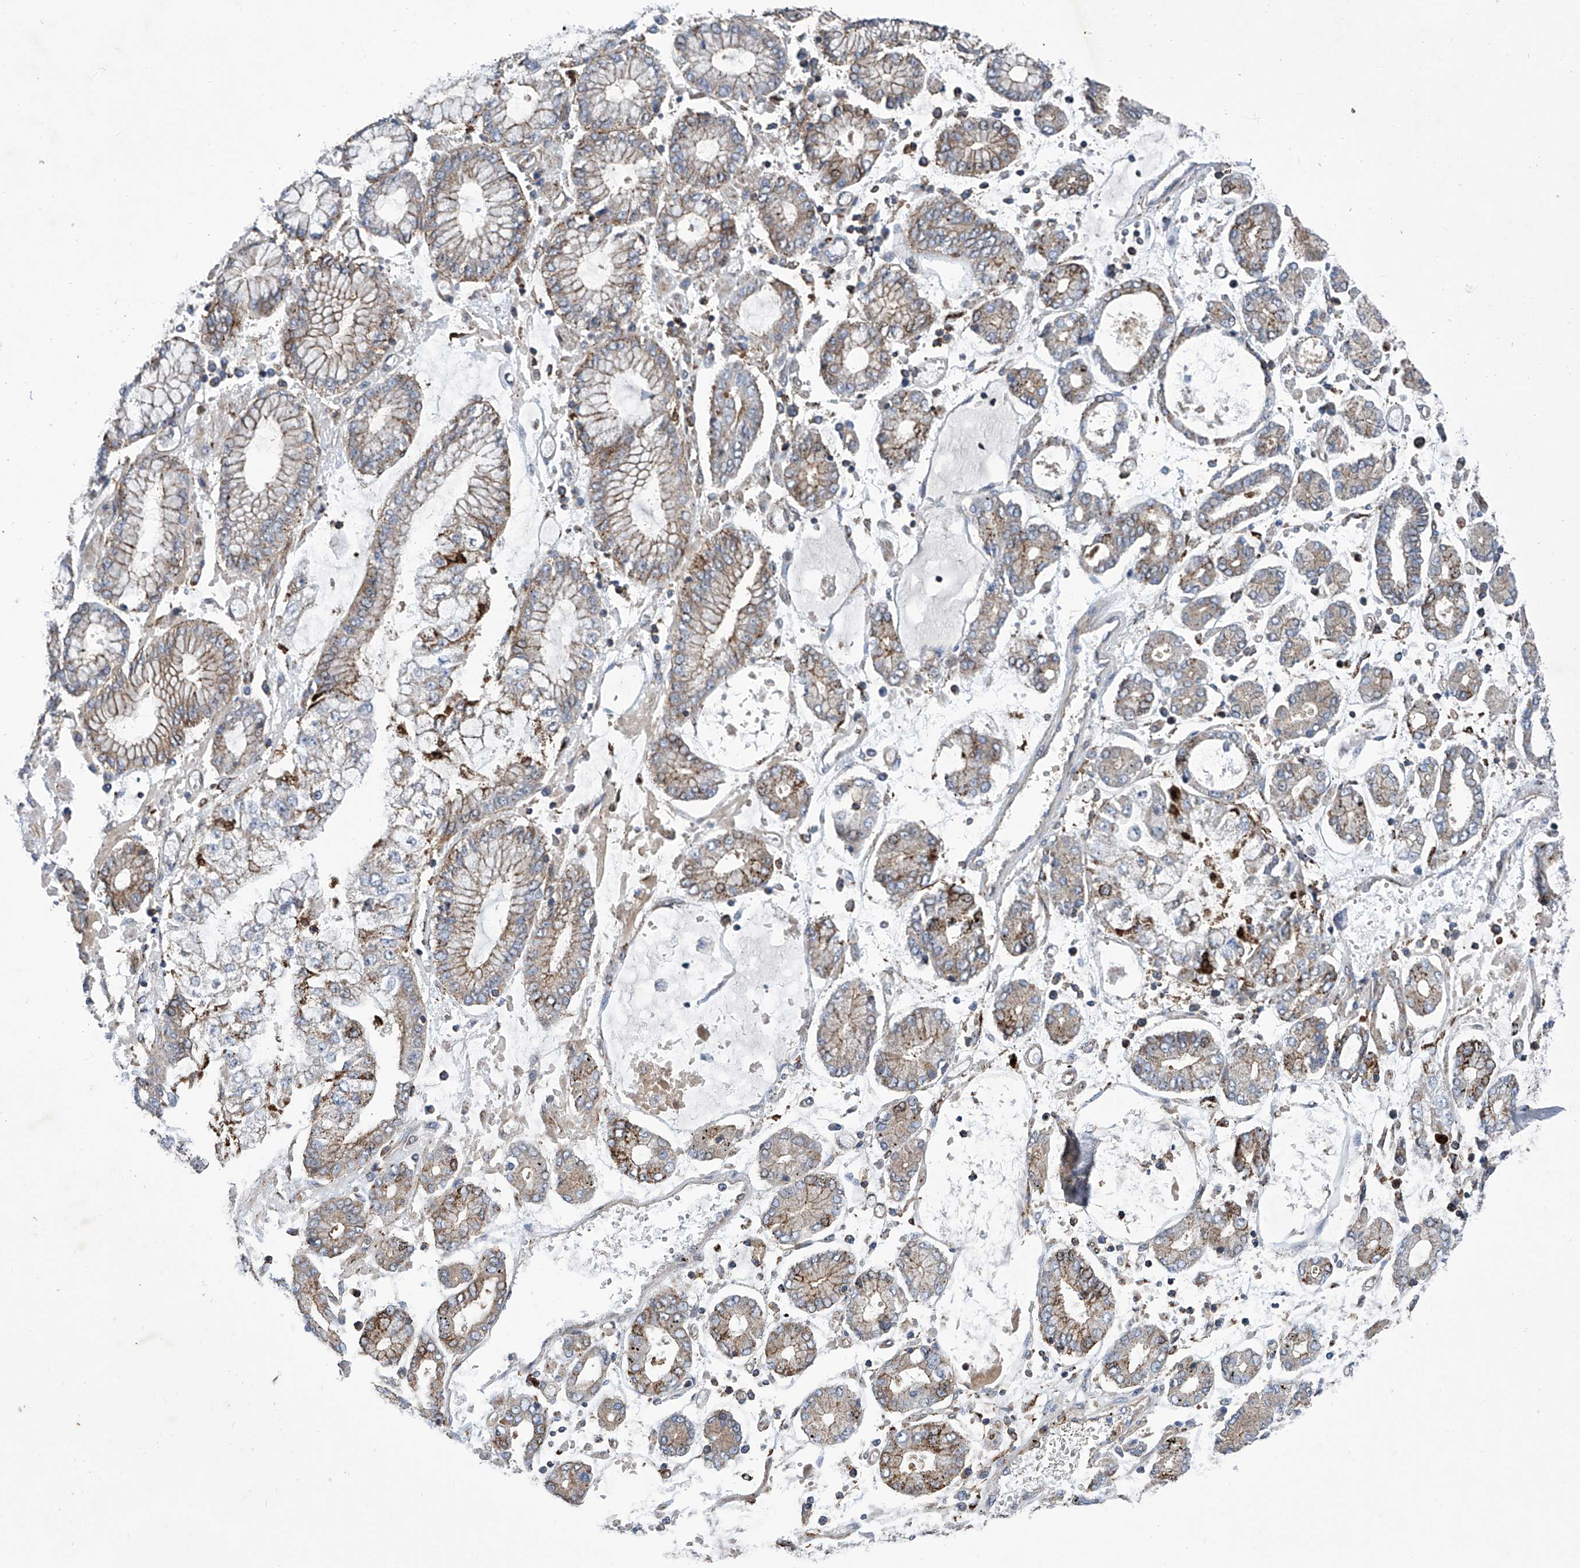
{"staining": {"intensity": "weak", "quantity": "<25%", "location": "cytoplasmic/membranous"}, "tissue": "stomach cancer", "cell_type": "Tumor cells", "image_type": "cancer", "snomed": [{"axis": "morphology", "description": "Adenocarcinoma, NOS"}, {"axis": "topography", "description": "Stomach"}], "caption": "This is an IHC image of human stomach cancer. There is no positivity in tumor cells.", "gene": "SMAP1", "patient": {"sex": "male", "age": 76}}